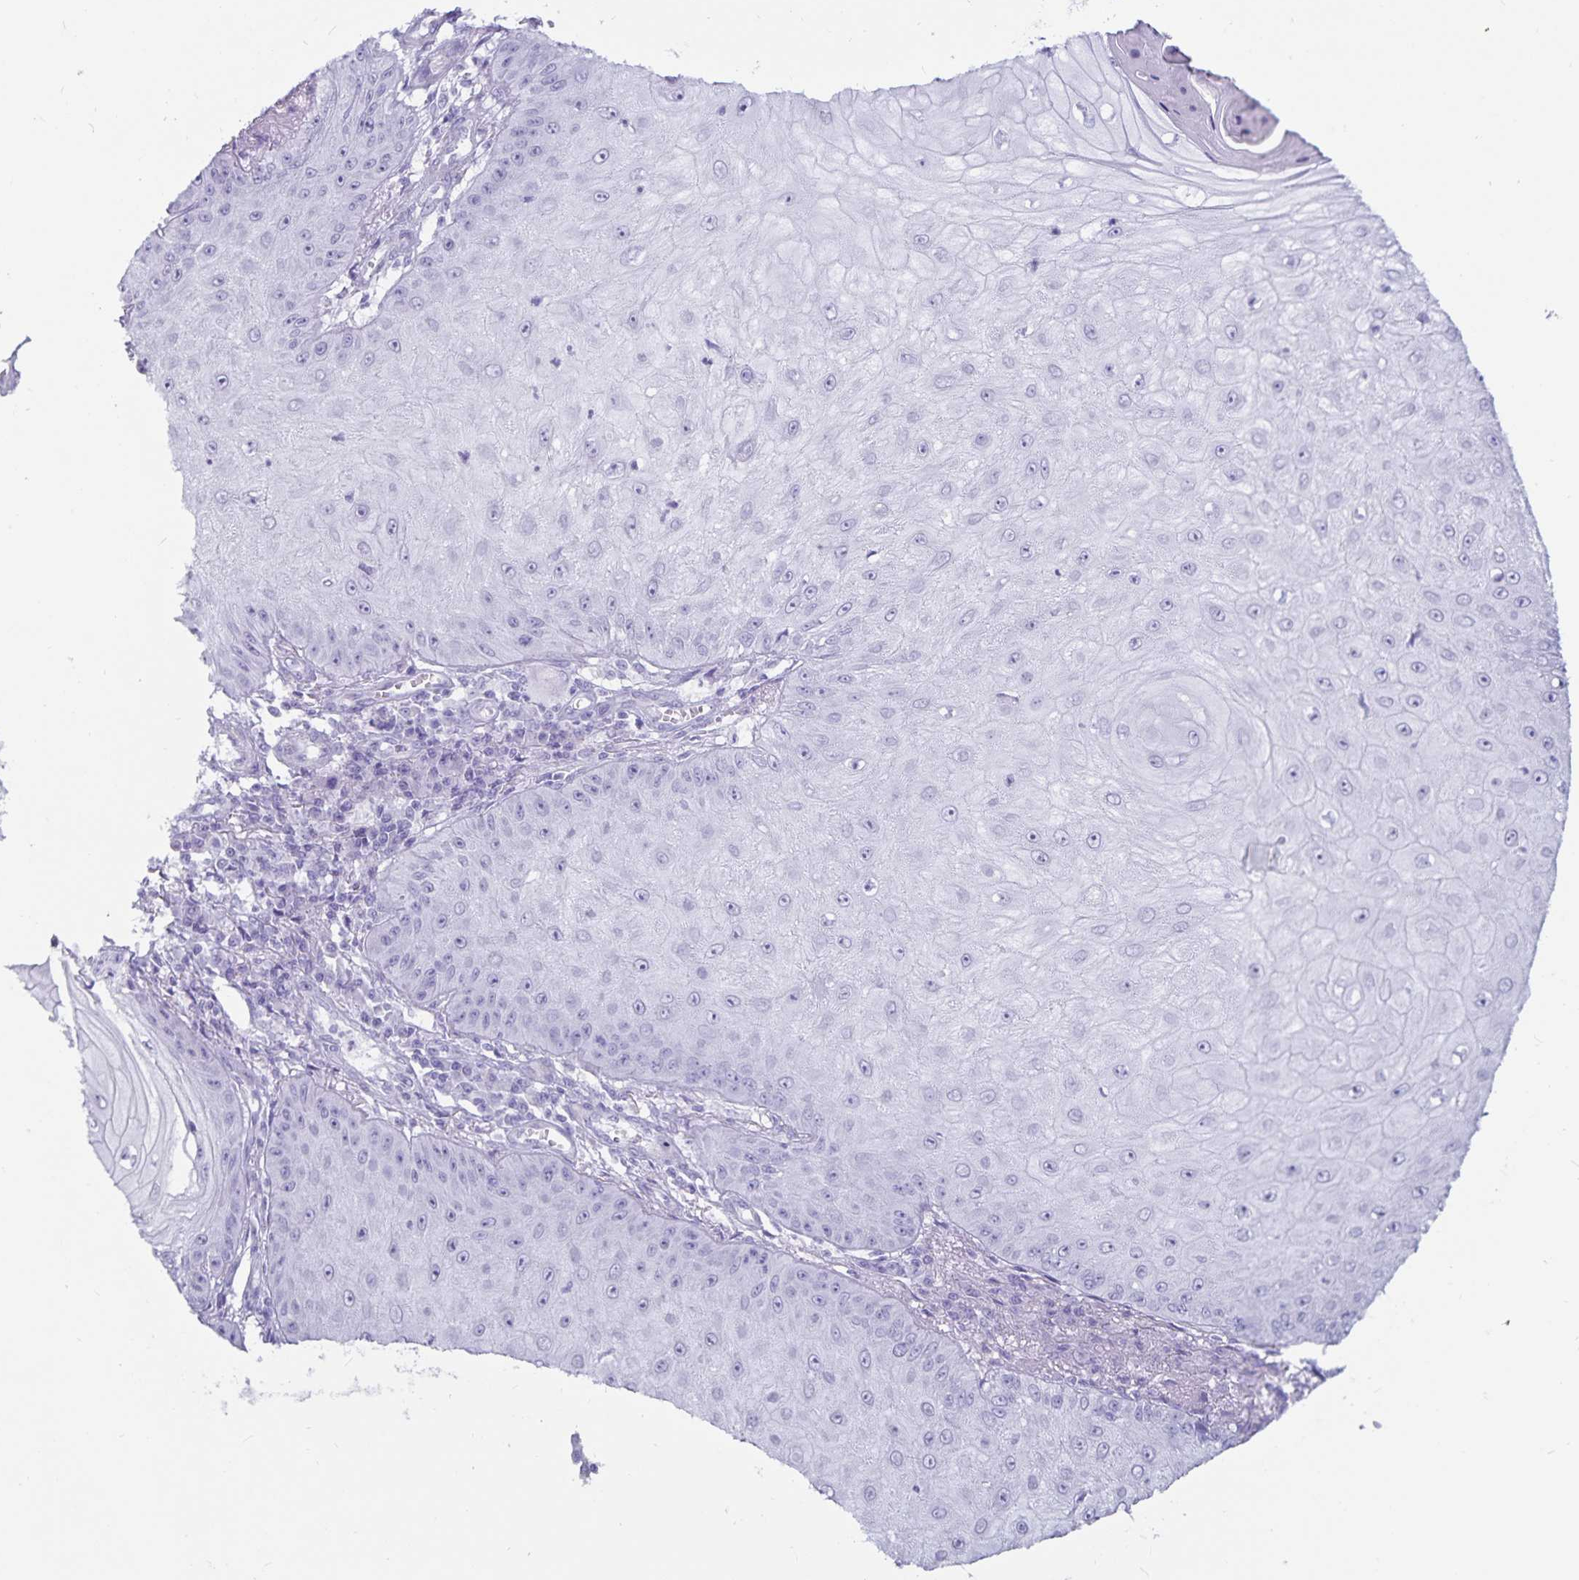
{"staining": {"intensity": "negative", "quantity": "none", "location": "none"}, "tissue": "skin cancer", "cell_type": "Tumor cells", "image_type": "cancer", "snomed": [{"axis": "morphology", "description": "Squamous cell carcinoma, NOS"}, {"axis": "topography", "description": "Skin"}], "caption": "Immunohistochemistry (IHC) micrograph of human skin squamous cell carcinoma stained for a protein (brown), which displays no expression in tumor cells. (Brightfield microscopy of DAB (3,3'-diaminobenzidine) IHC at high magnification).", "gene": "GPR137", "patient": {"sex": "male", "age": 70}}